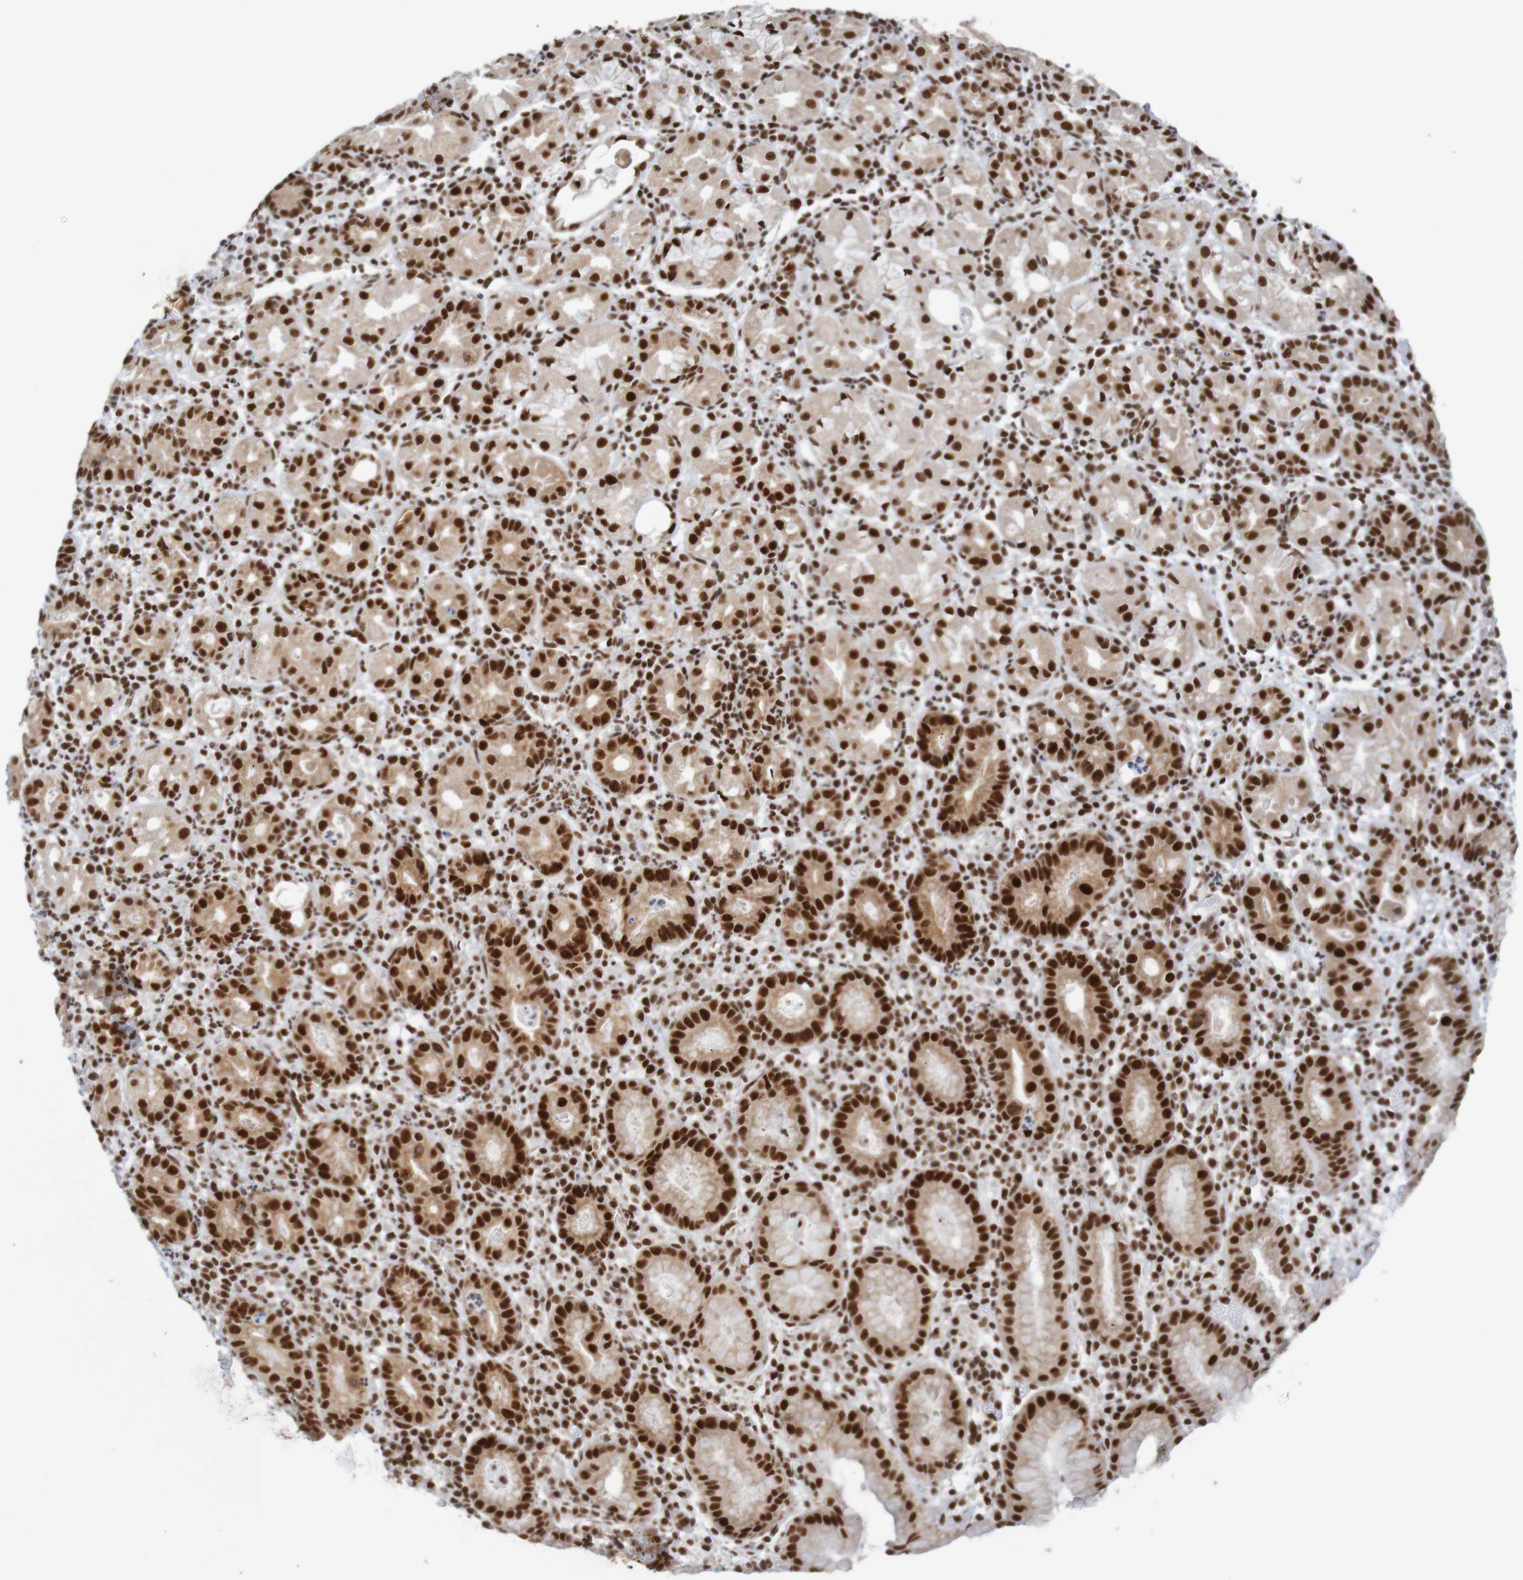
{"staining": {"intensity": "strong", "quantity": ">75%", "location": "nuclear"}, "tissue": "stomach", "cell_type": "Glandular cells", "image_type": "normal", "snomed": [{"axis": "morphology", "description": "Normal tissue, NOS"}, {"axis": "topography", "description": "Stomach"}, {"axis": "topography", "description": "Stomach, lower"}], "caption": "Strong nuclear staining is present in about >75% of glandular cells in normal stomach. (DAB (3,3'-diaminobenzidine) IHC with brightfield microscopy, high magnification).", "gene": "THRAP3", "patient": {"sex": "female", "age": 75}}